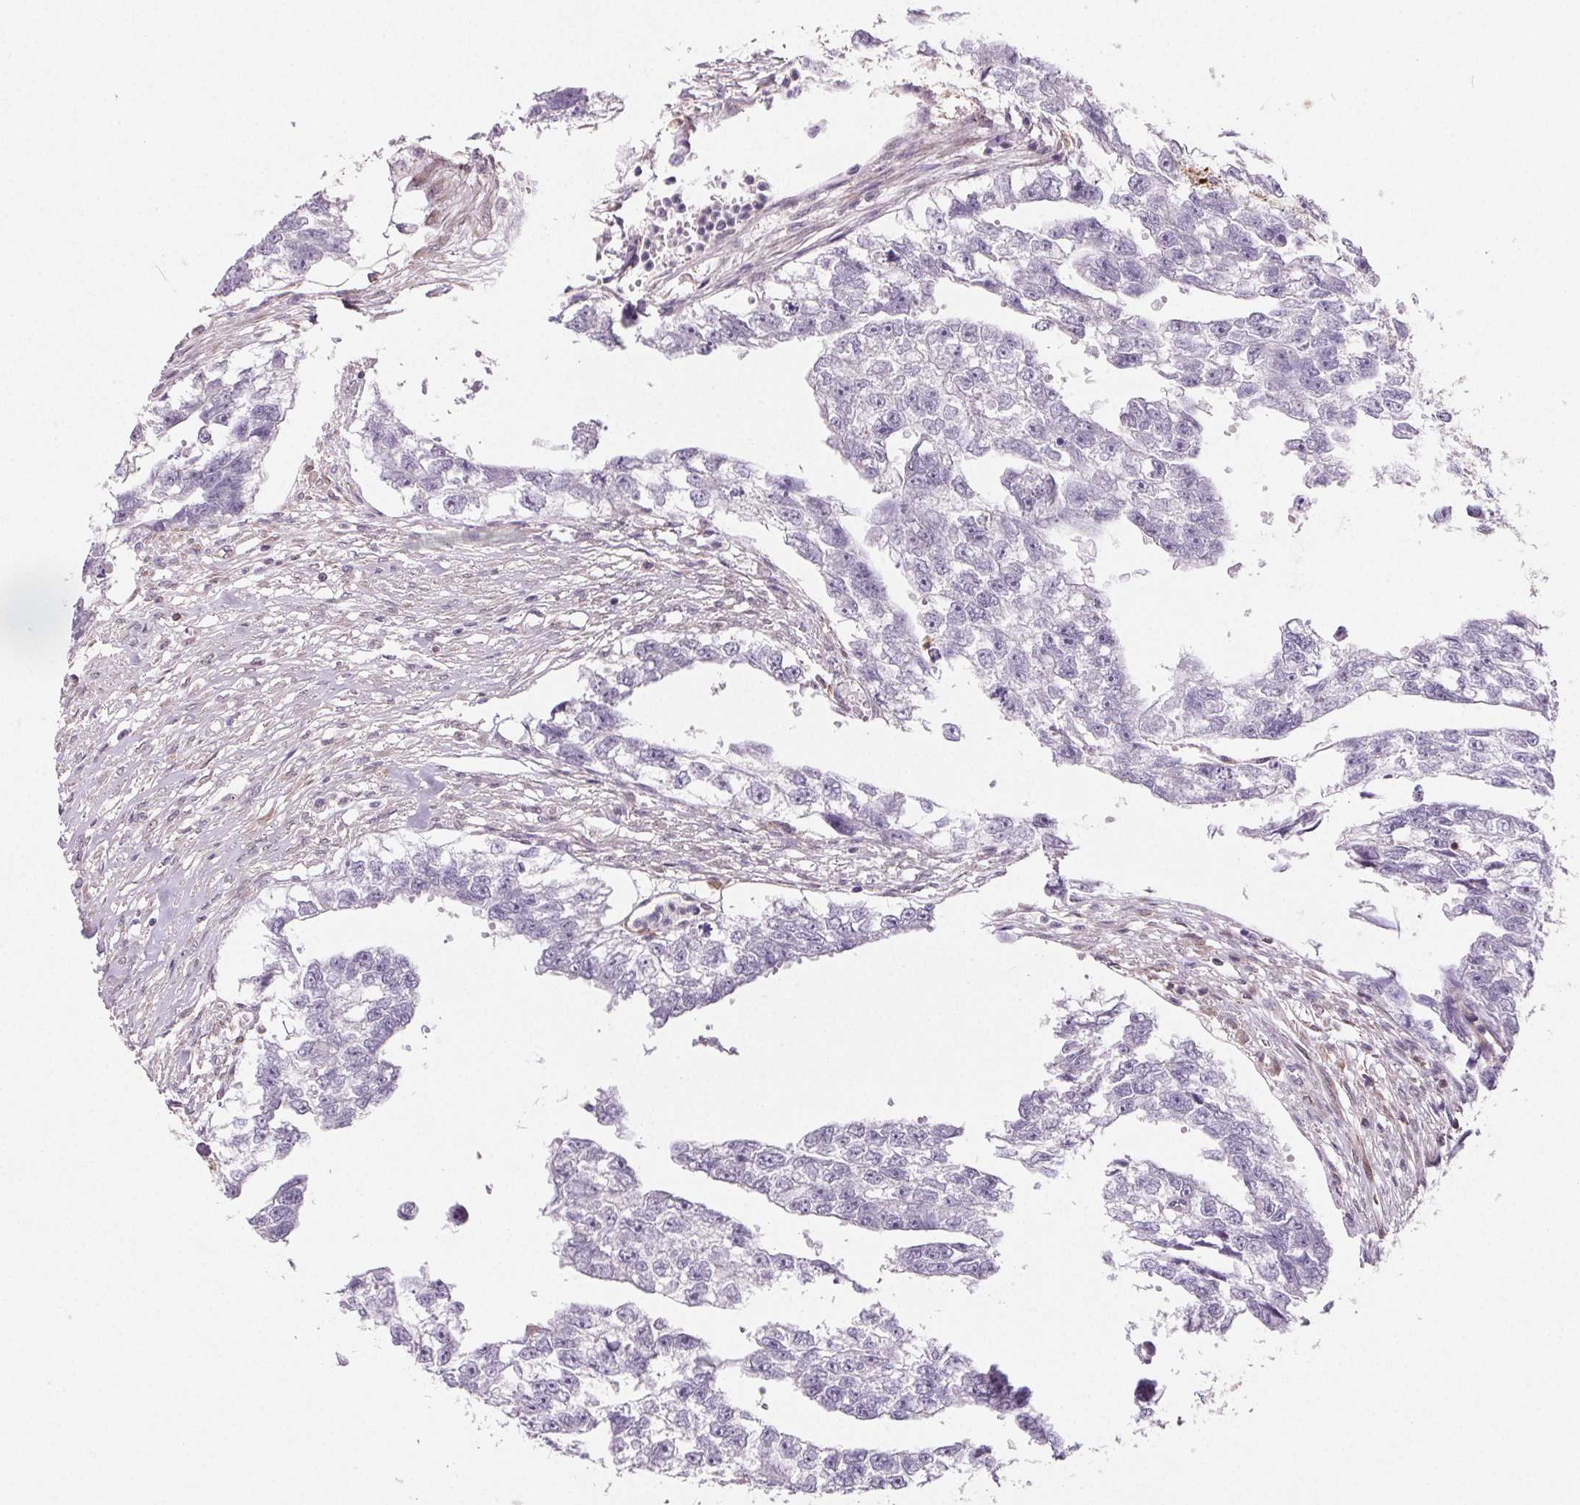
{"staining": {"intensity": "negative", "quantity": "none", "location": "none"}, "tissue": "testis cancer", "cell_type": "Tumor cells", "image_type": "cancer", "snomed": [{"axis": "morphology", "description": "Carcinoma, Embryonal, NOS"}, {"axis": "morphology", "description": "Teratoma, malignant, NOS"}, {"axis": "topography", "description": "Testis"}], "caption": "DAB (3,3'-diaminobenzidine) immunohistochemical staining of human testis cancer (teratoma (malignant)) exhibits no significant staining in tumor cells.", "gene": "GBP1", "patient": {"sex": "male", "age": 44}}